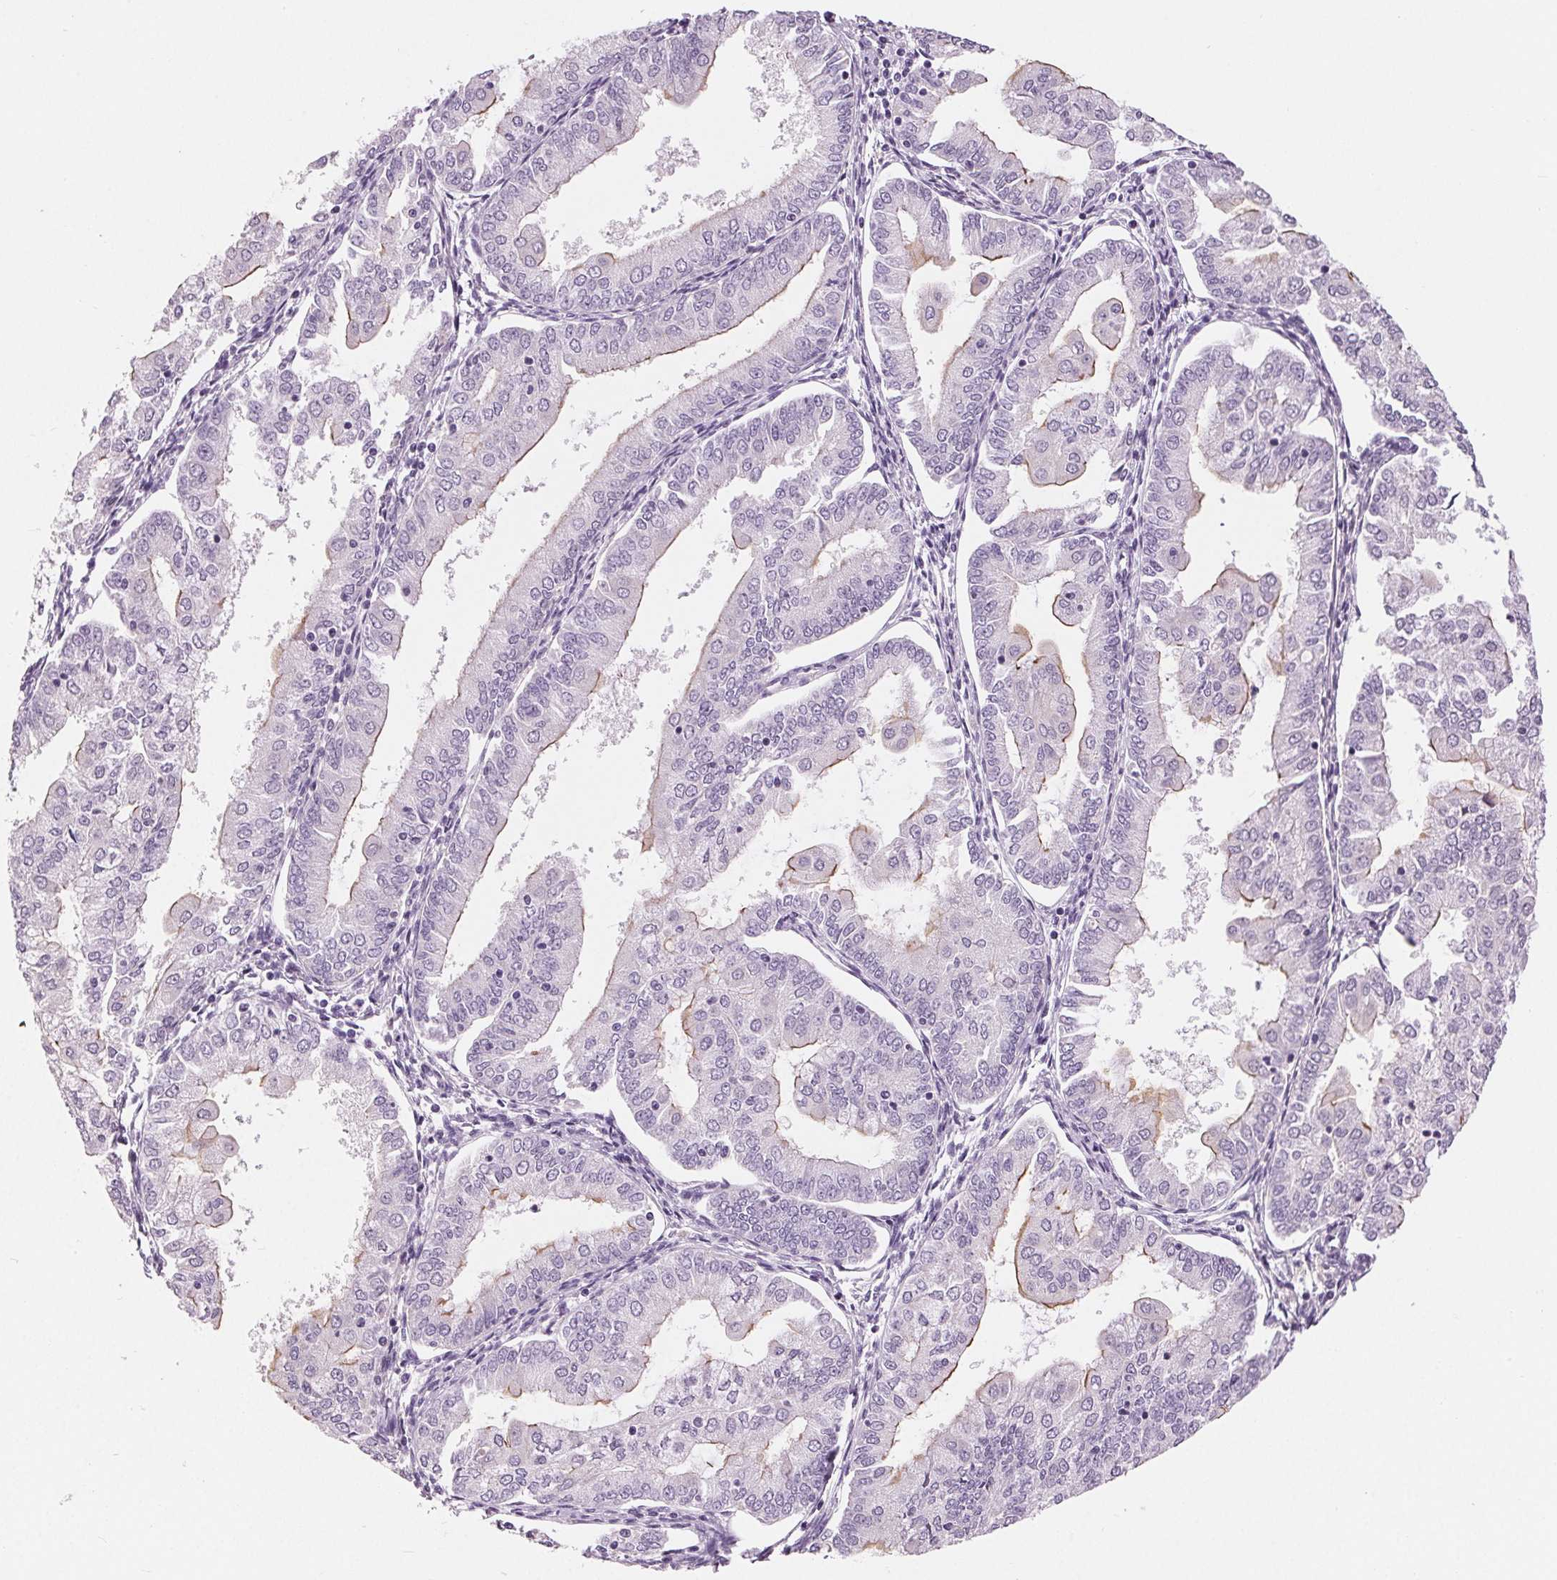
{"staining": {"intensity": "moderate", "quantity": "<25%", "location": "cytoplasmic/membranous"}, "tissue": "endometrial cancer", "cell_type": "Tumor cells", "image_type": "cancer", "snomed": [{"axis": "morphology", "description": "Adenocarcinoma, NOS"}, {"axis": "topography", "description": "Endometrium"}], "caption": "The photomicrograph displays a brown stain indicating the presence of a protein in the cytoplasmic/membranous of tumor cells in adenocarcinoma (endometrial).", "gene": "MISP", "patient": {"sex": "female", "age": 55}}